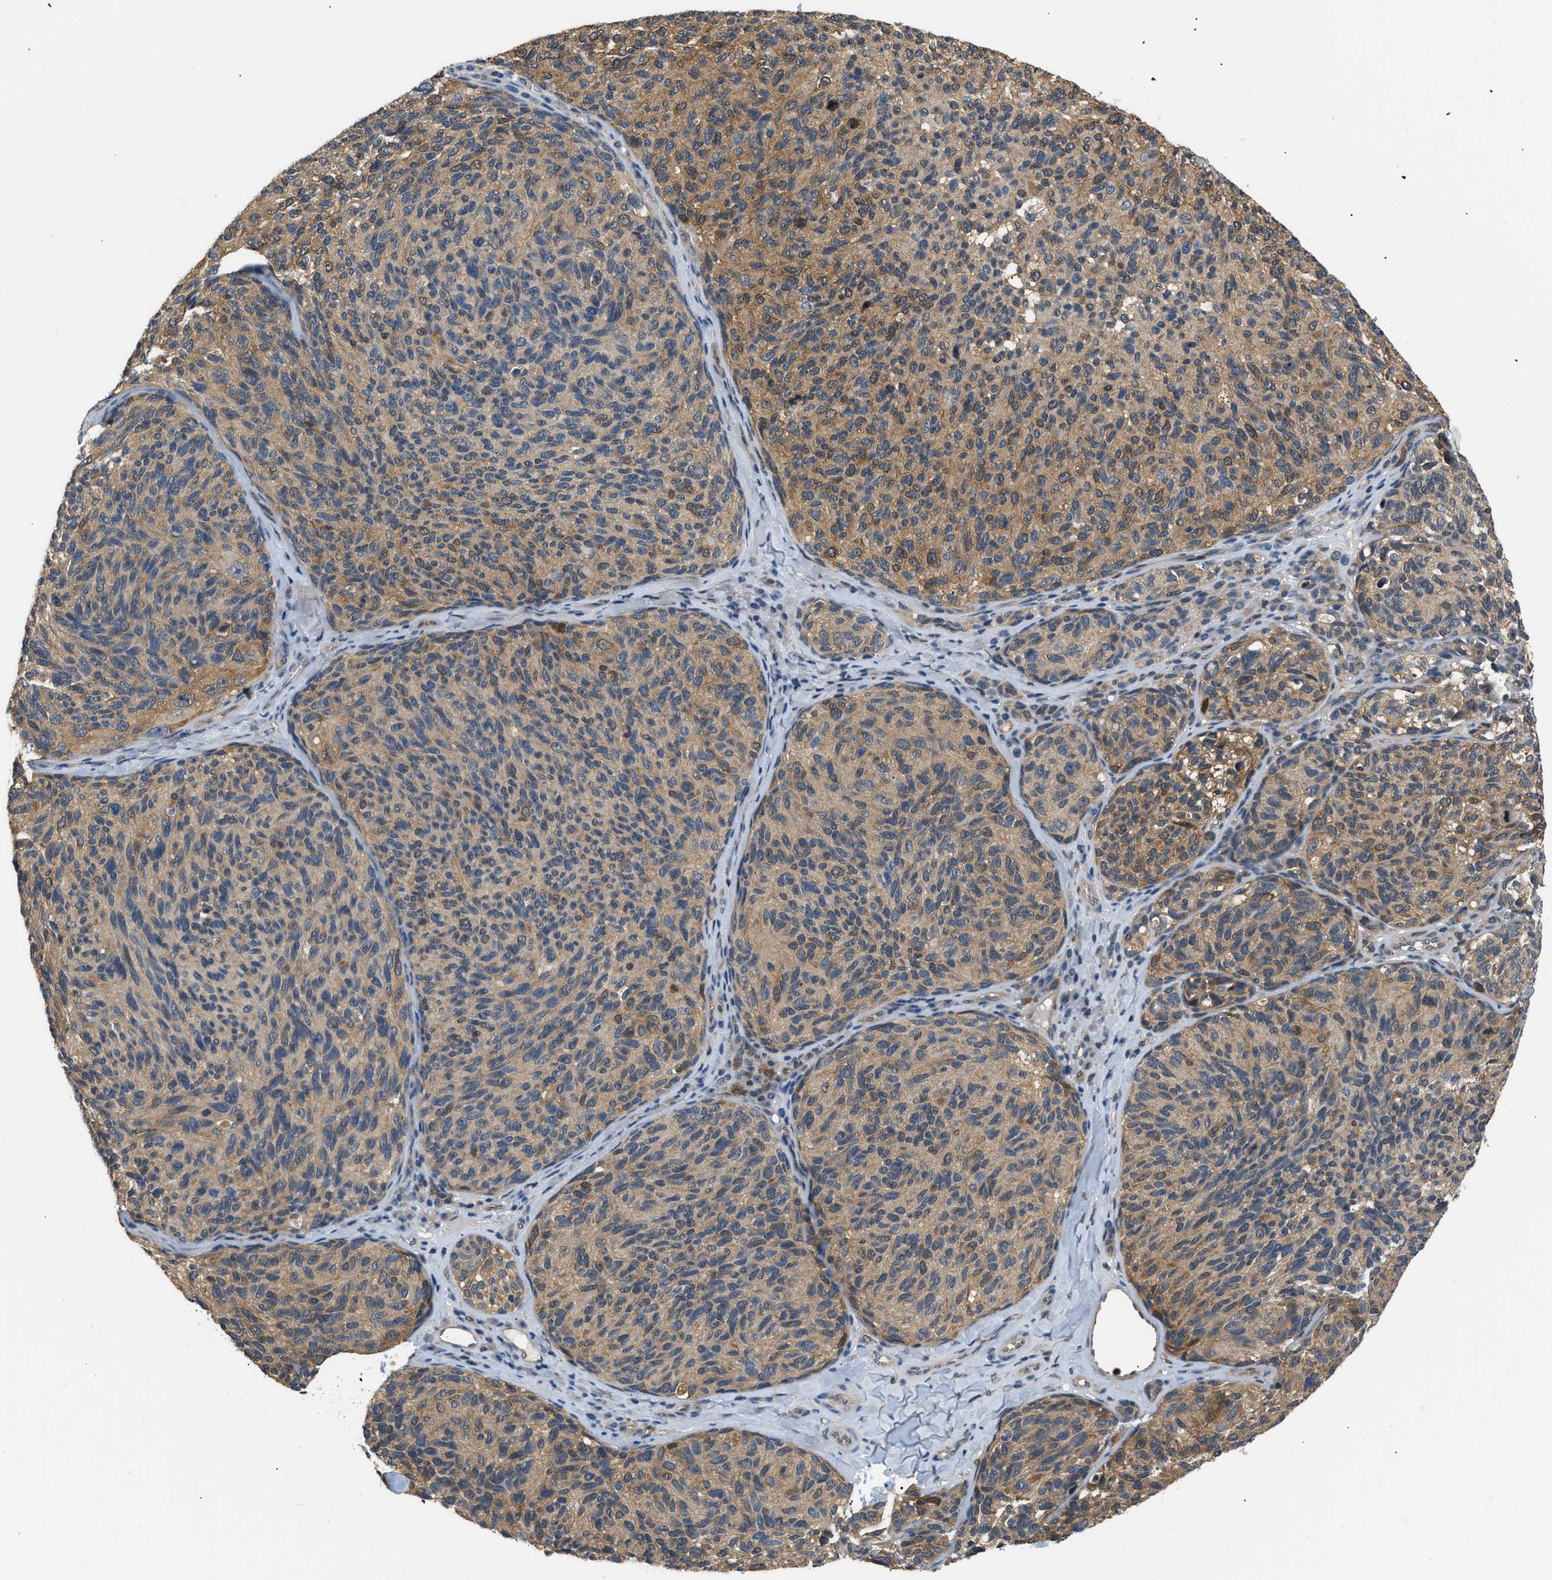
{"staining": {"intensity": "moderate", "quantity": ">75%", "location": "cytoplasmic/membranous"}, "tissue": "melanoma", "cell_type": "Tumor cells", "image_type": "cancer", "snomed": [{"axis": "morphology", "description": "Malignant melanoma, NOS"}, {"axis": "topography", "description": "Skin"}], "caption": "IHC staining of malignant melanoma, which shows medium levels of moderate cytoplasmic/membranous expression in approximately >75% of tumor cells indicating moderate cytoplasmic/membranous protein expression. The staining was performed using DAB (3,3'-diaminobenzidine) (brown) for protein detection and nuclei were counterstained in hematoxylin (blue).", "gene": "EIF4EBP2", "patient": {"sex": "female", "age": 73}}